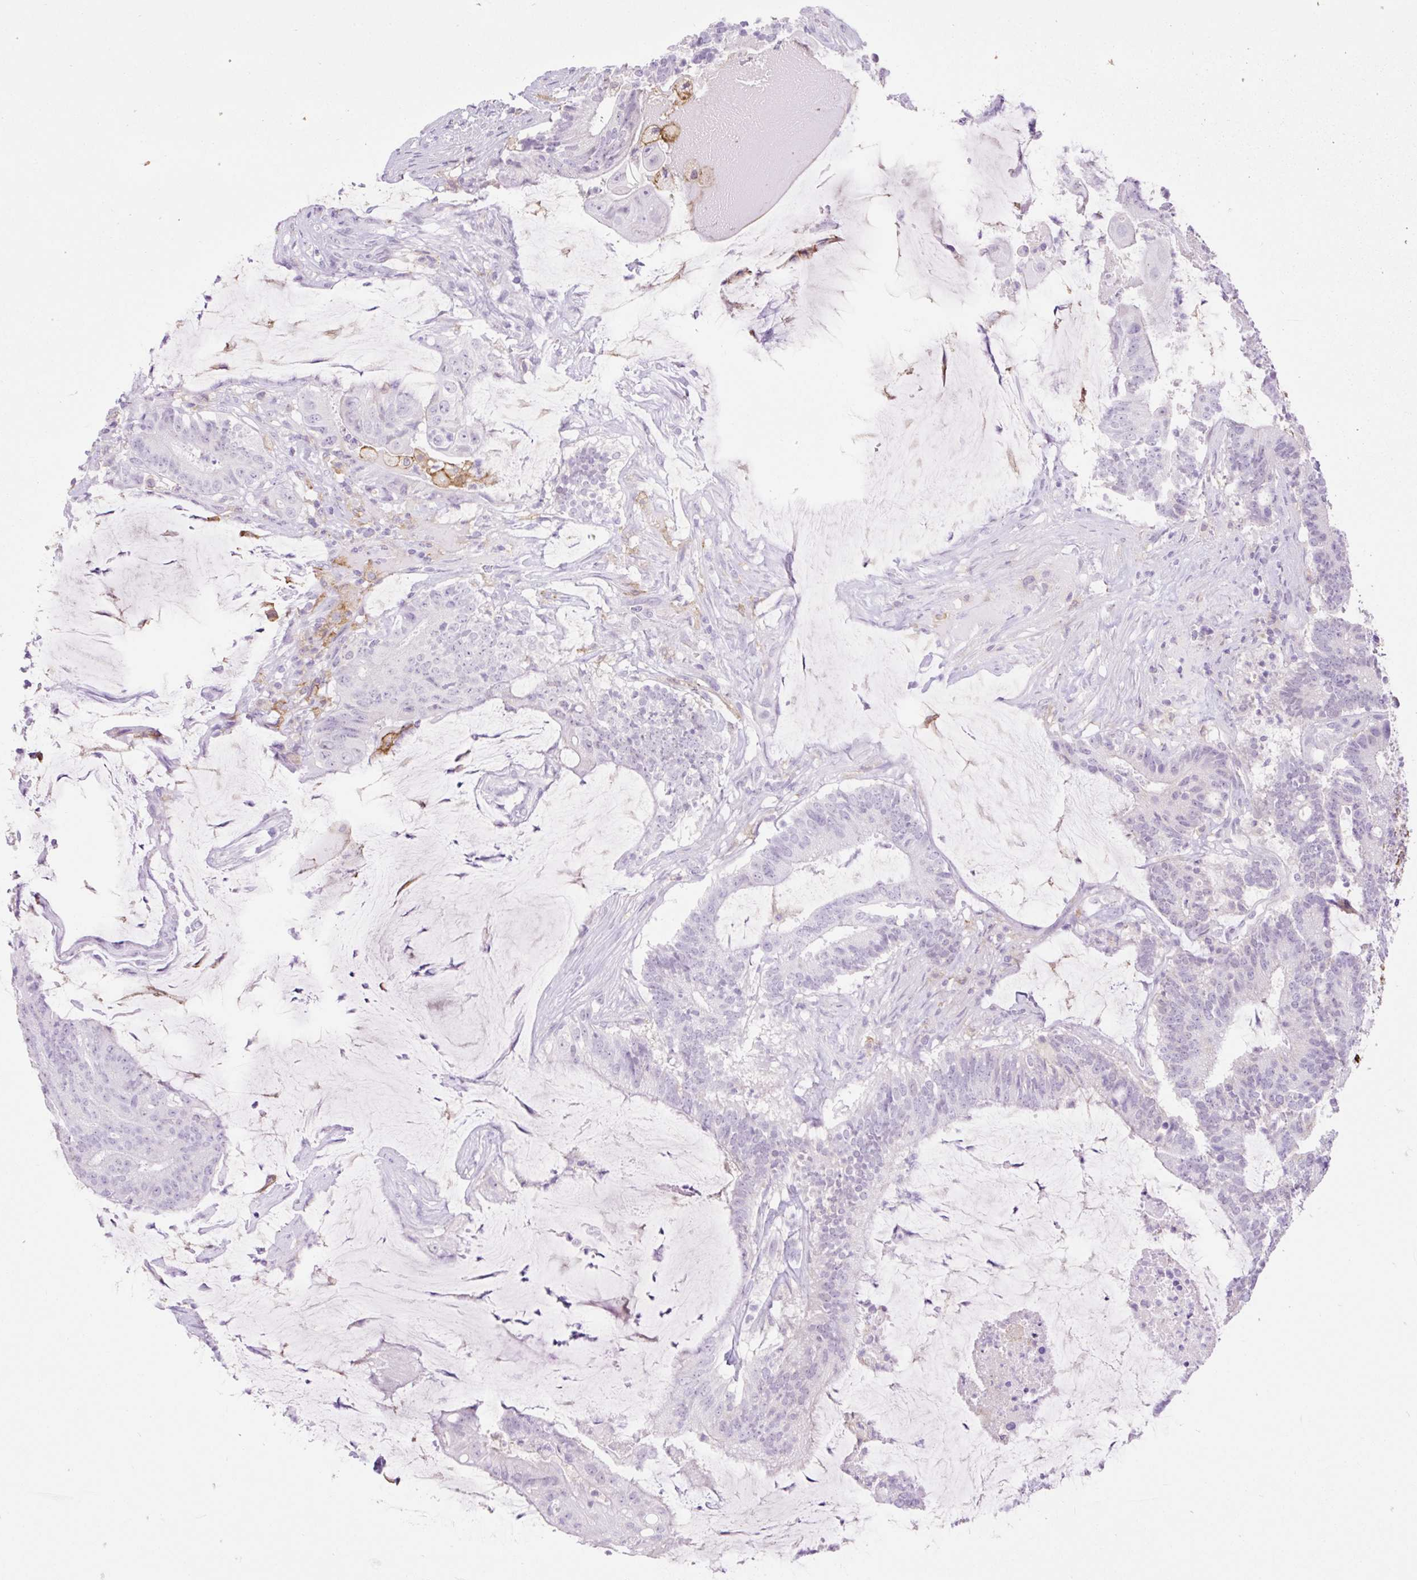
{"staining": {"intensity": "negative", "quantity": "none", "location": "none"}, "tissue": "colorectal cancer", "cell_type": "Tumor cells", "image_type": "cancer", "snomed": [{"axis": "morphology", "description": "Adenocarcinoma, NOS"}, {"axis": "topography", "description": "Colon"}], "caption": "Human colorectal adenocarcinoma stained for a protein using IHC shows no expression in tumor cells.", "gene": "SIGLEC1", "patient": {"sex": "female", "age": 43}}